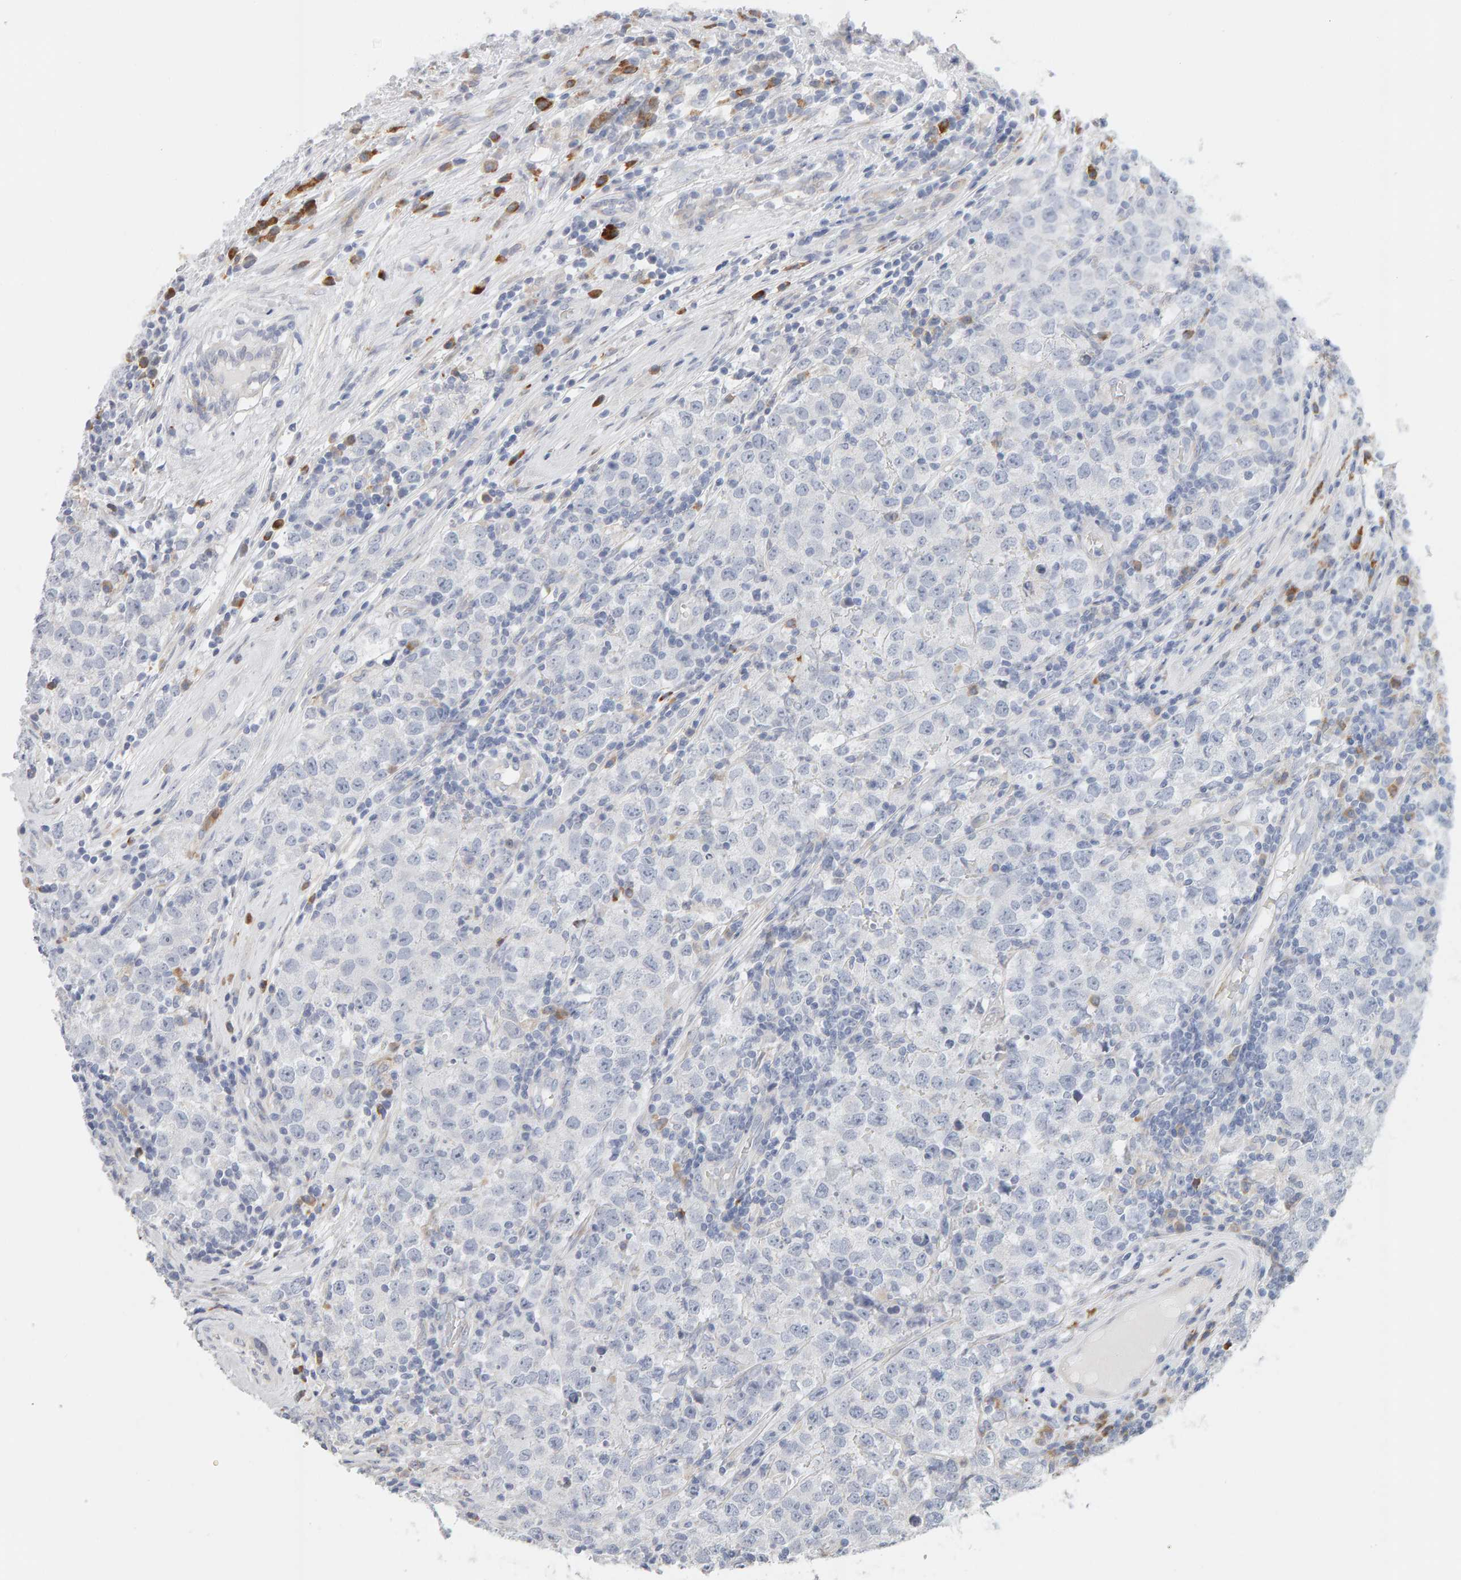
{"staining": {"intensity": "negative", "quantity": "none", "location": "none"}, "tissue": "testis cancer", "cell_type": "Tumor cells", "image_type": "cancer", "snomed": [{"axis": "morphology", "description": "Seminoma, NOS"}, {"axis": "morphology", "description": "Carcinoma, Embryonal, NOS"}, {"axis": "topography", "description": "Testis"}], "caption": "IHC of human embryonal carcinoma (testis) demonstrates no staining in tumor cells.", "gene": "ENGASE", "patient": {"sex": "male", "age": 28}}